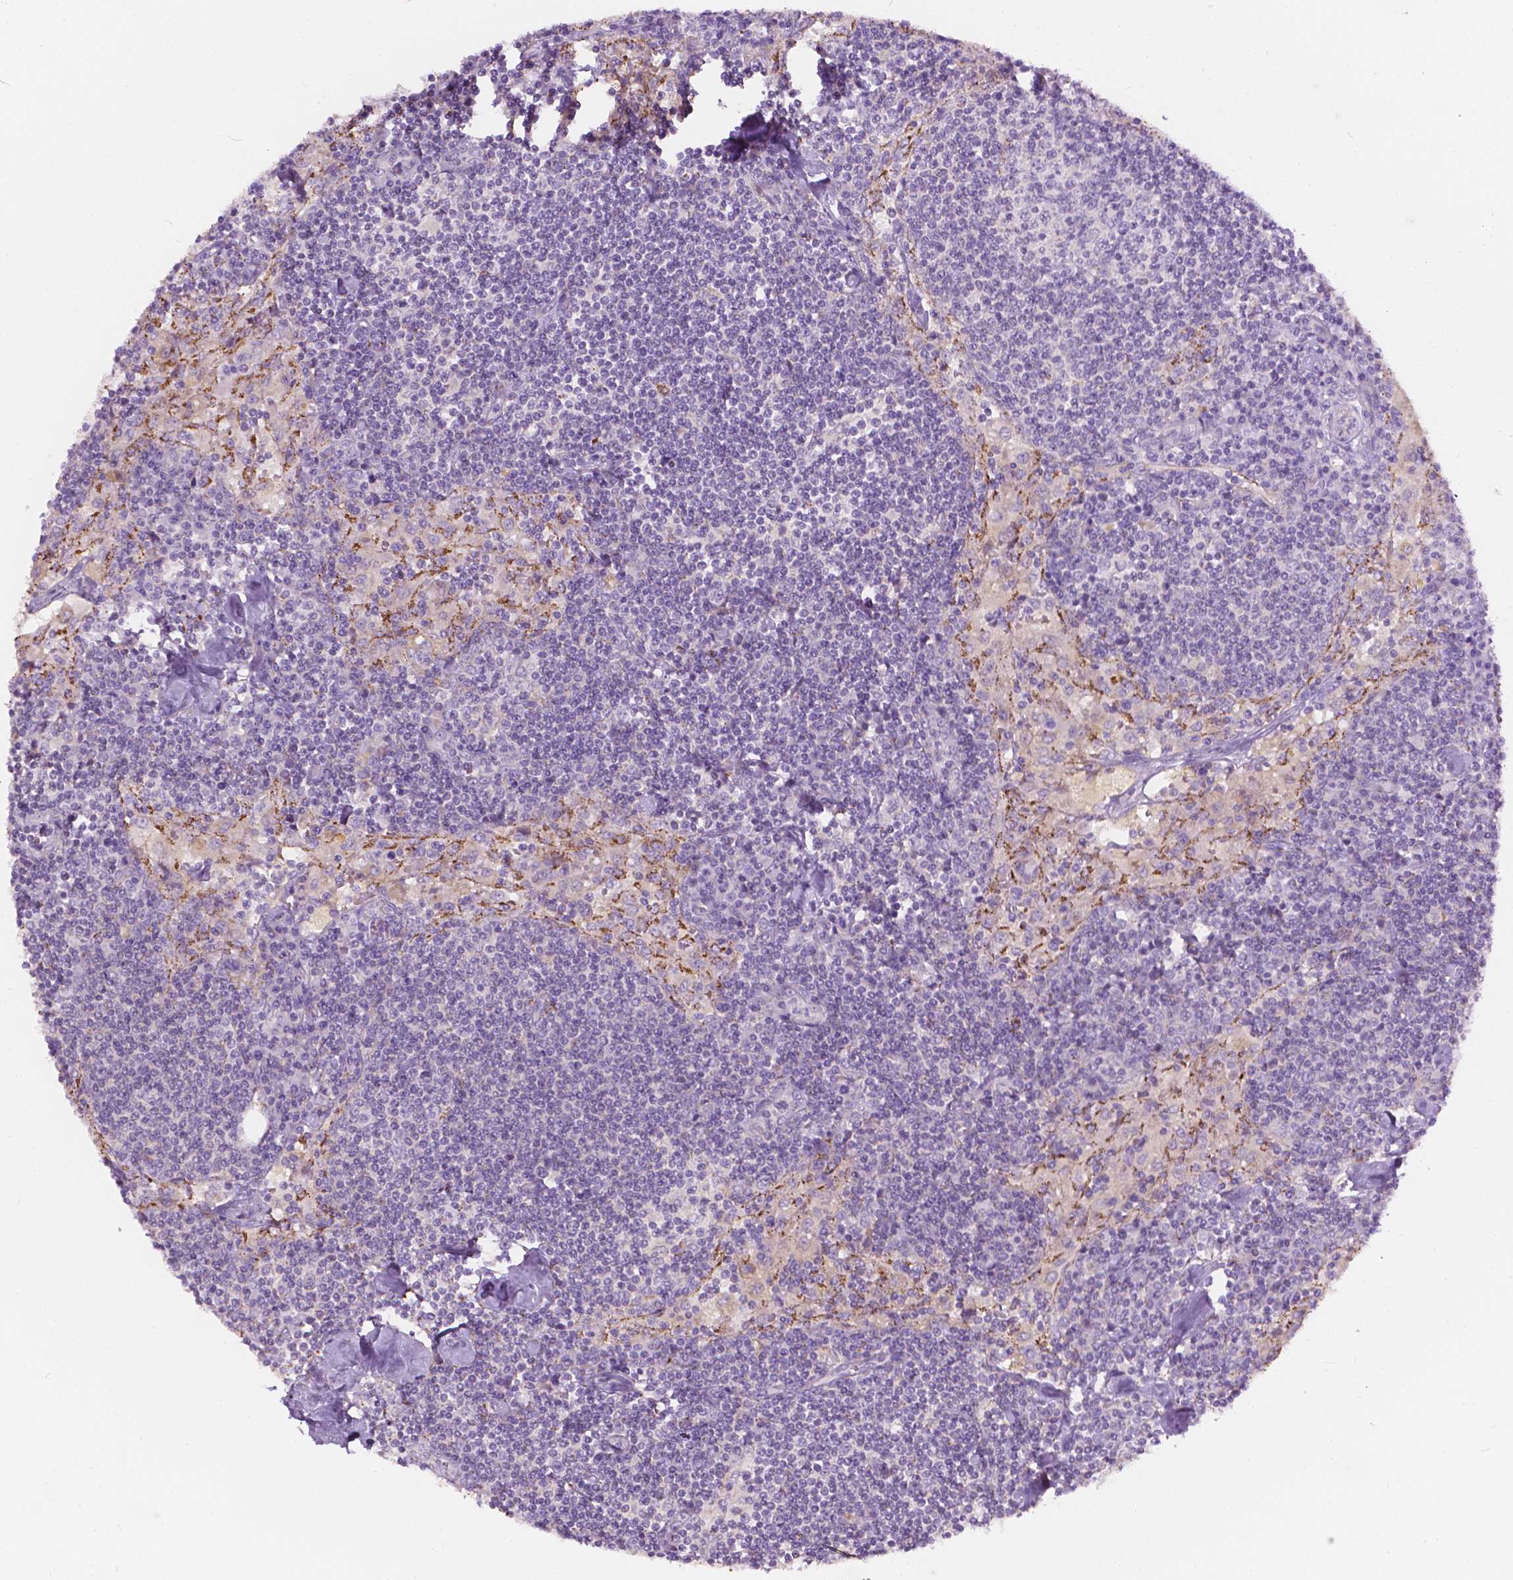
{"staining": {"intensity": "negative", "quantity": "none", "location": "none"}, "tissue": "lymph node", "cell_type": "Germinal center cells", "image_type": "normal", "snomed": [{"axis": "morphology", "description": "Normal tissue, NOS"}, {"axis": "topography", "description": "Lymph node"}], "caption": "IHC of benign lymph node reveals no positivity in germinal center cells. Nuclei are stained in blue.", "gene": "NOS1AP", "patient": {"sex": "male", "age": 55}}